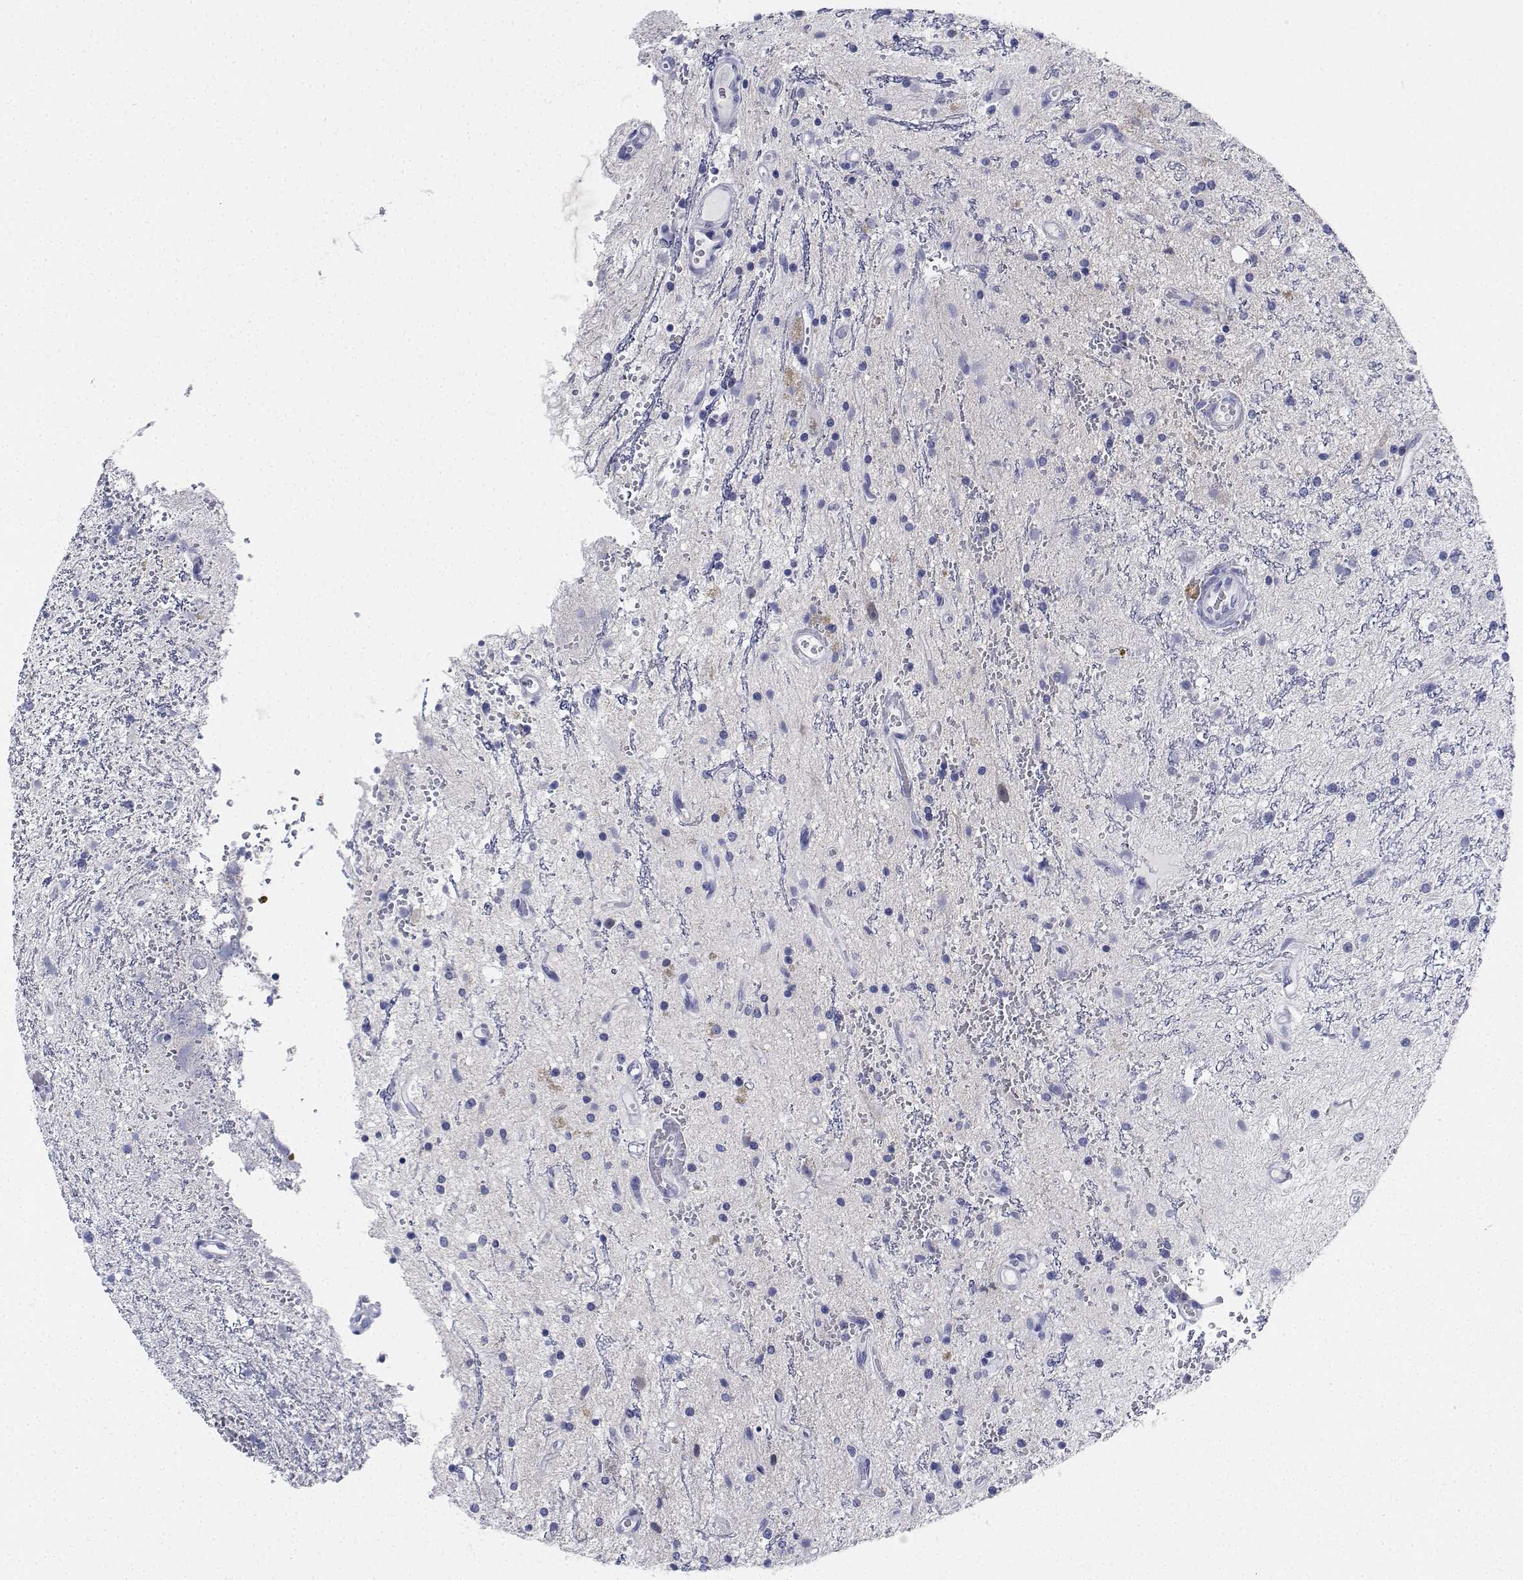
{"staining": {"intensity": "negative", "quantity": "none", "location": "none"}, "tissue": "glioma", "cell_type": "Tumor cells", "image_type": "cancer", "snomed": [{"axis": "morphology", "description": "Glioma, malignant, Low grade"}, {"axis": "topography", "description": "Cerebellum"}], "caption": "Immunohistochemistry of human low-grade glioma (malignant) shows no positivity in tumor cells.", "gene": "PLXNA4", "patient": {"sex": "female", "age": 14}}